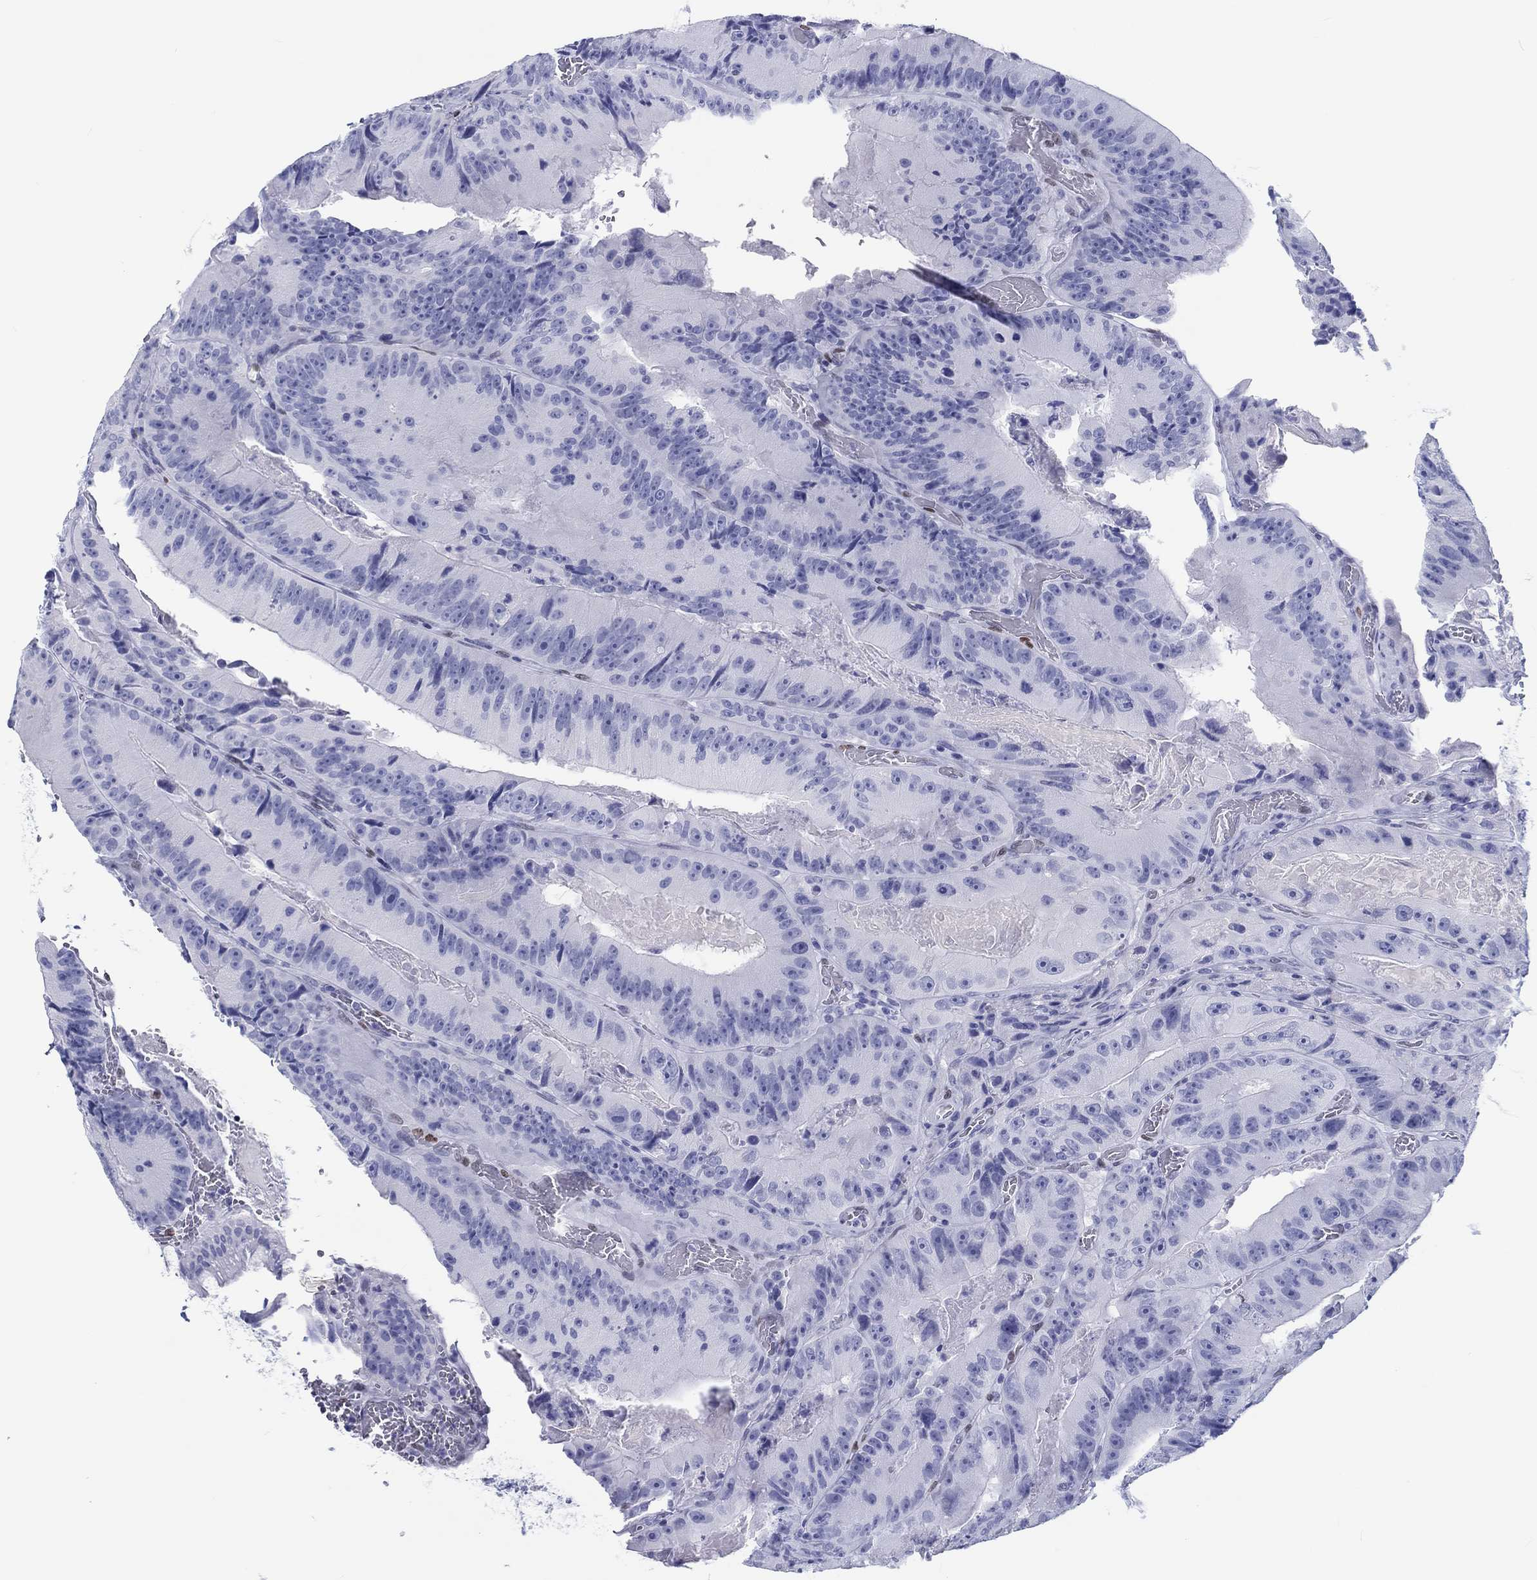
{"staining": {"intensity": "negative", "quantity": "none", "location": "none"}, "tissue": "colorectal cancer", "cell_type": "Tumor cells", "image_type": "cancer", "snomed": [{"axis": "morphology", "description": "Adenocarcinoma, NOS"}, {"axis": "topography", "description": "Colon"}], "caption": "Protein analysis of colorectal cancer displays no significant expression in tumor cells.", "gene": "H1-1", "patient": {"sex": "female", "age": 86}}